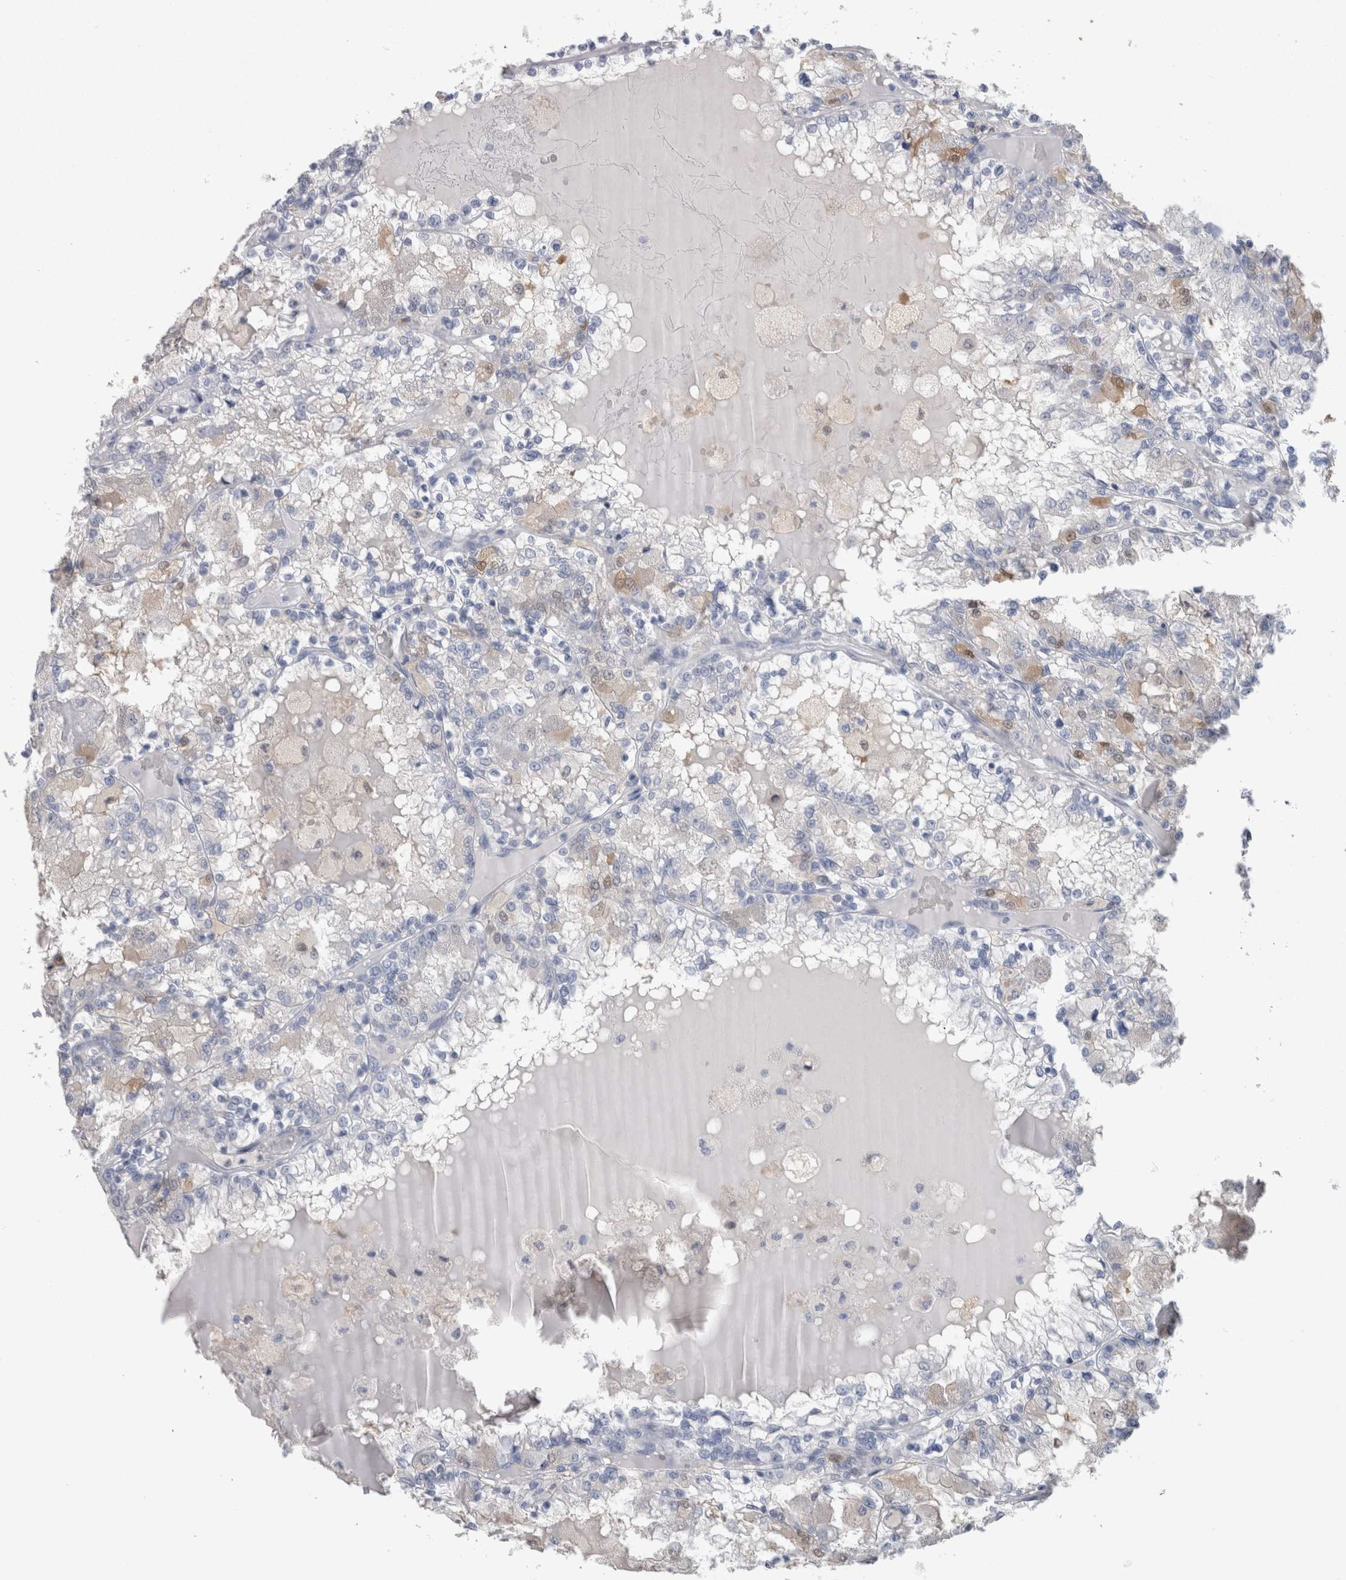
{"staining": {"intensity": "negative", "quantity": "none", "location": "none"}, "tissue": "renal cancer", "cell_type": "Tumor cells", "image_type": "cancer", "snomed": [{"axis": "morphology", "description": "Adenocarcinoma, NOS"}, {"axis": "topography", "description": "Kidney"}], "caption": "This image is of renal adenocarcinoma stained with IHC to label a protein in brown with the nuclei are counter-stained blue. There is no positivity in tumor cells.", "gene": "CA8", "patient": {"sex": "female", "age": 56}}